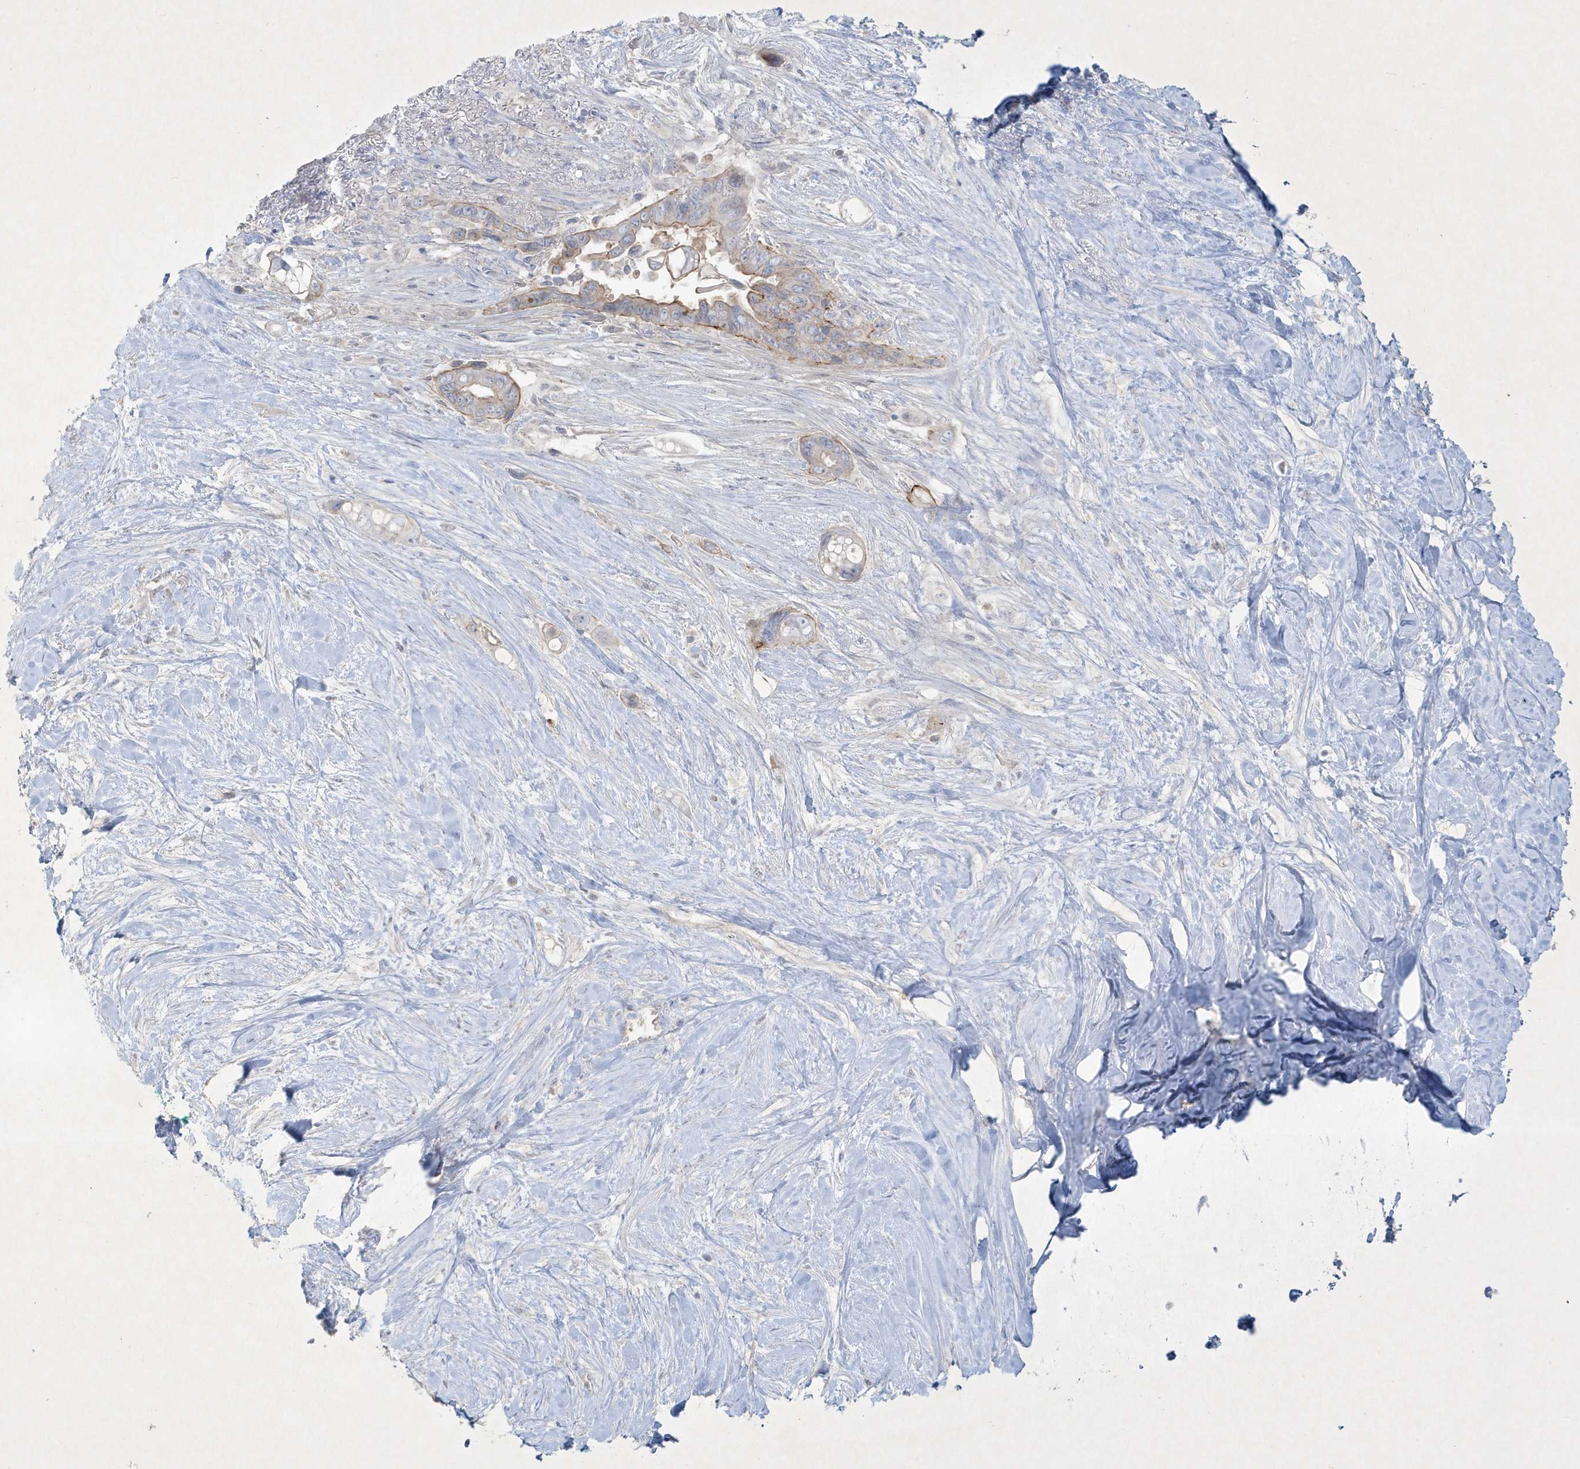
{"staining": {"intensity": "moderate", "quantity": "<25%", "location": "cytoplasmic/membranous"}, "tissue": "pancreatic cancer", "cell_type": "Tumor cells", "image_type": "cancer", "snomed": [{"axis": "morphology", "description": "Adenocarcinoma, NOS"}, {"axis": "topography", "description": "Pancreas"}], "caption": "This is a micrograph of immunohistochemistry staining of pancreatic adenocarcinoma, which shows moderate expression in the cytoplasmic/membranous of tumor cells.", "gene": "CCDC24", "patient": {"sex": "female", "age": 72}}